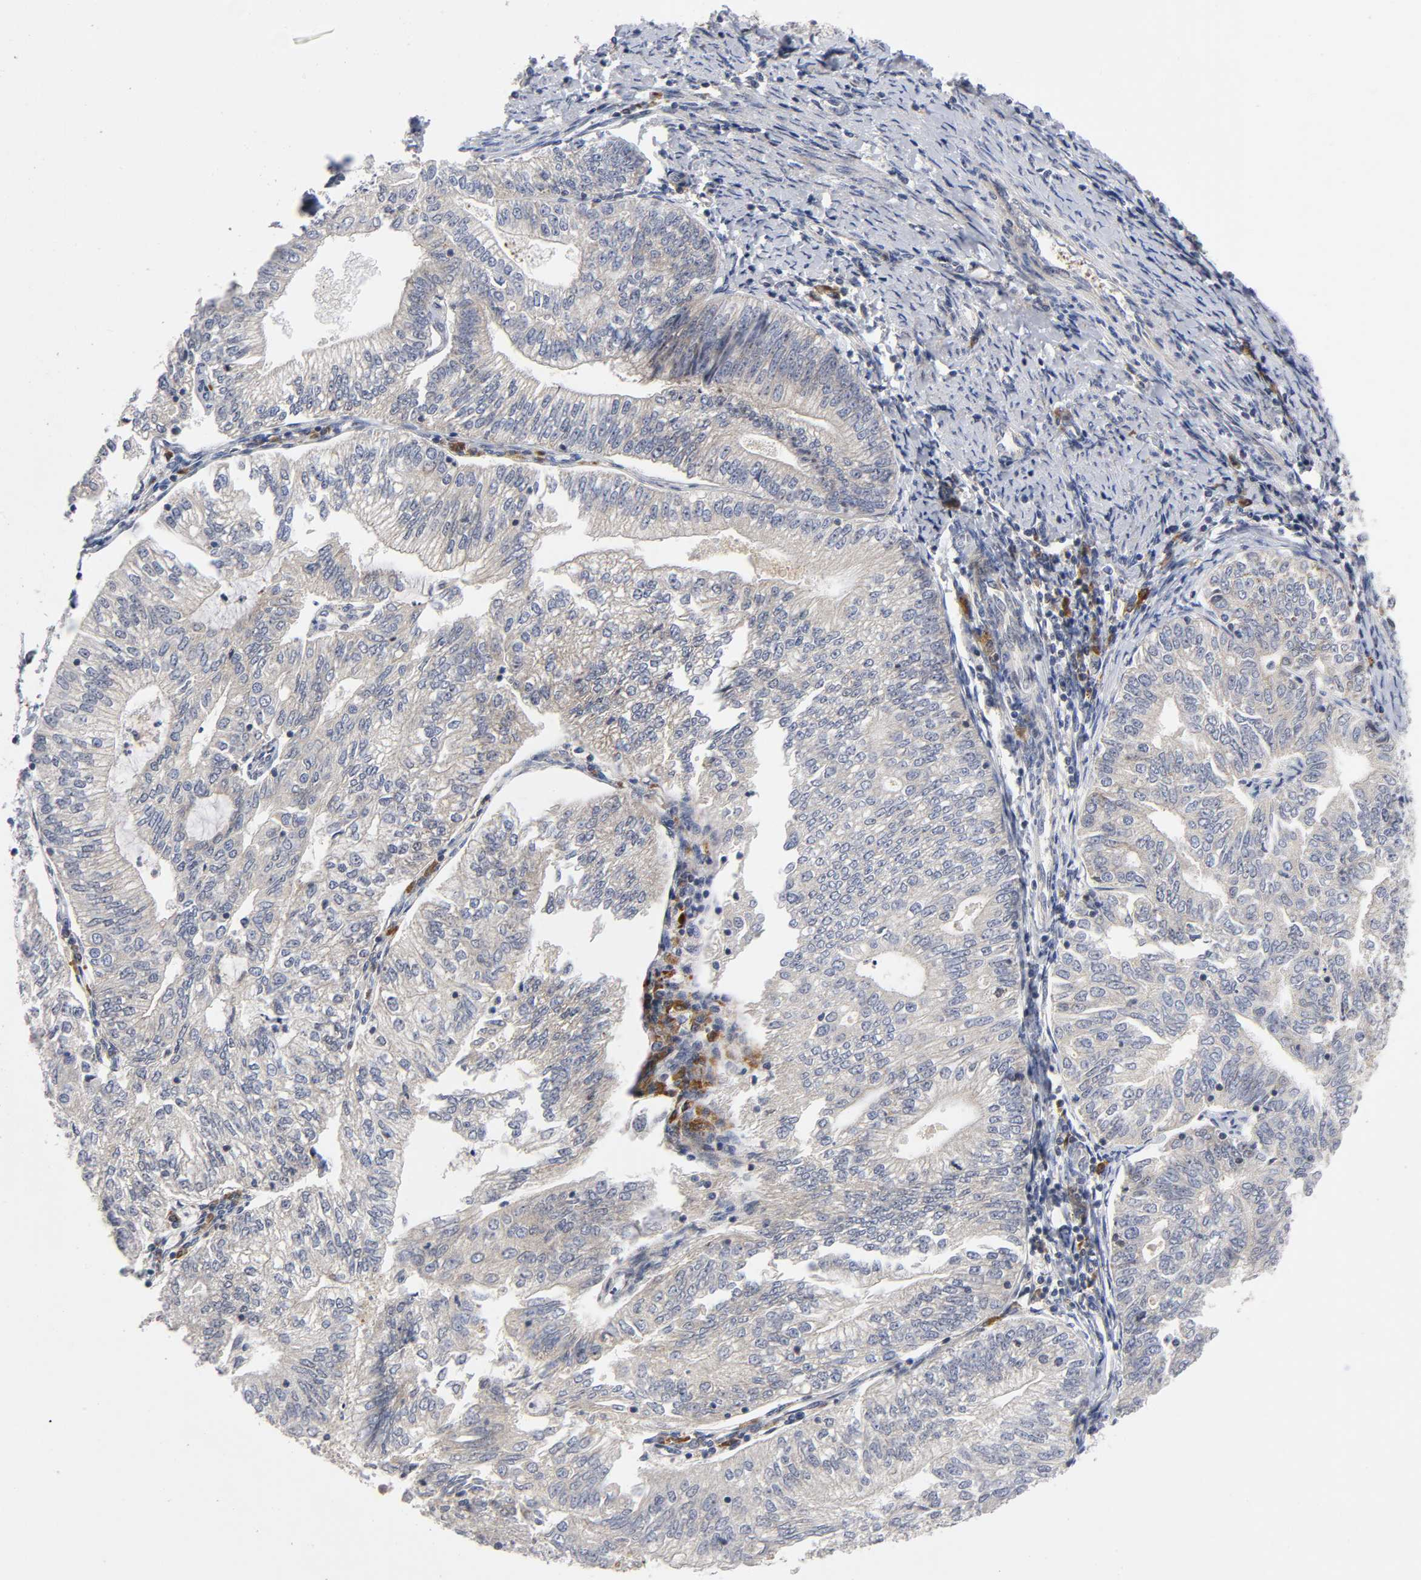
{"staining": {"intensity": "weak", "quantity": ">75%", "location": "cytoplasmic/membranous"}, "tissue": "endometrial cancer", "cell_type": "Tumor cells", "image_type": "cancer", "snomed": [{"axis": "morphology", "description": "Adenocarcinoma, NOS"}, {"axis": "topography", "description": "Endometrium"}], "caption": "A brown stain labels weak cytoplasmic/membranous staining of a protein in endometrial cancer (adenocarcinoma) tumor cells.", "gene": "EIF5", "patient": {"sex": "female", "age": 69}}